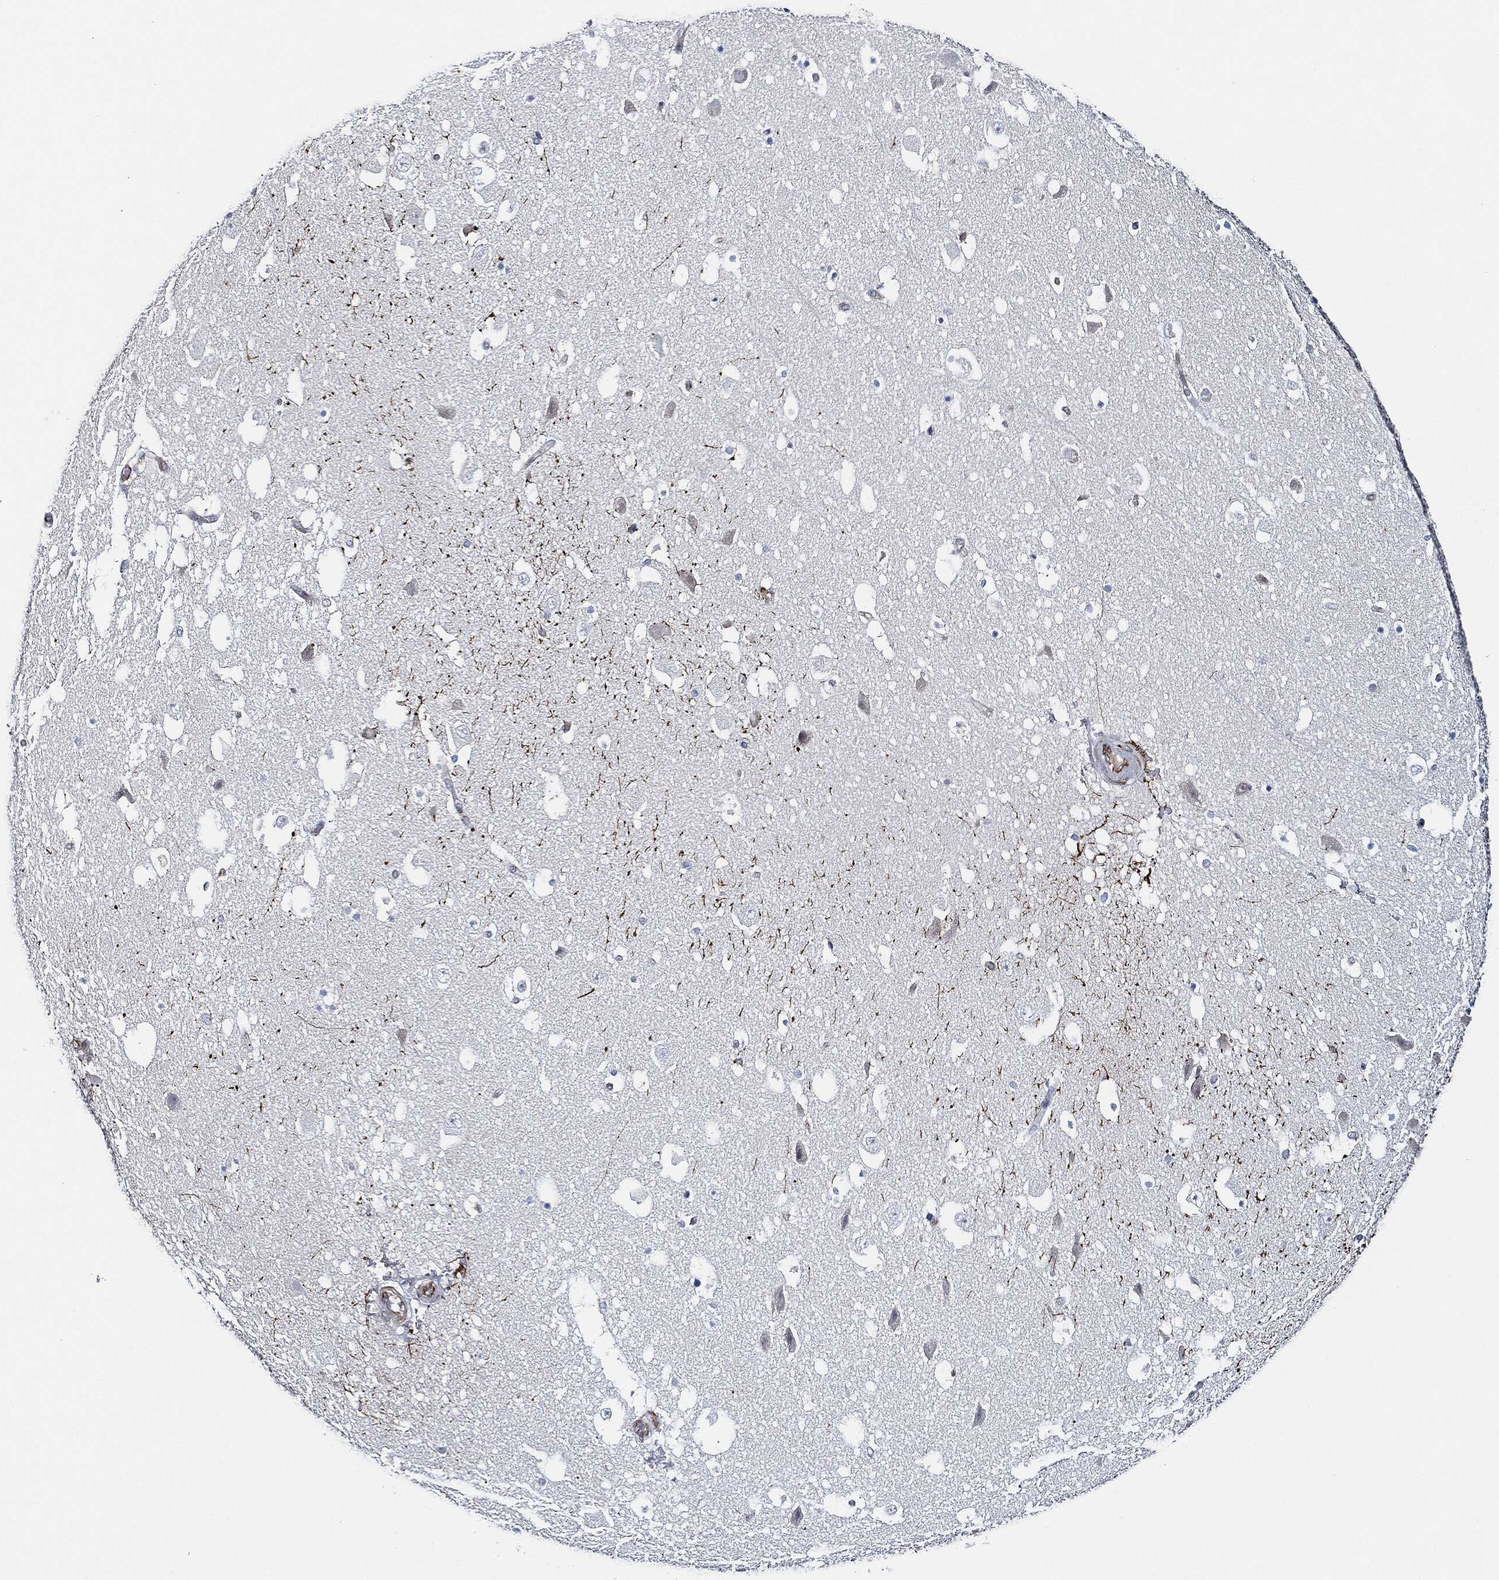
{"staining": {"intensity": "strong", "quantity": "<25%", "location": "cytoplasmic/membranous"}, "tissue": "hippocampus", "cell_type": "Glial cells", "image_type": "normal", "snomed": [{"axis": "morphology", "description": "Normal tissue, NOS"}, {"axis": "topography", "description": "Hippocampus"}], "caption": "DAB immunohistochemical staining of unremarkable human hippocampus exhibits strong cytoplasmic/membranous protein expression in approximately <25% of glial cells.", "gene": "THSD1", "patient": {"sex": "male", "age": 51}}